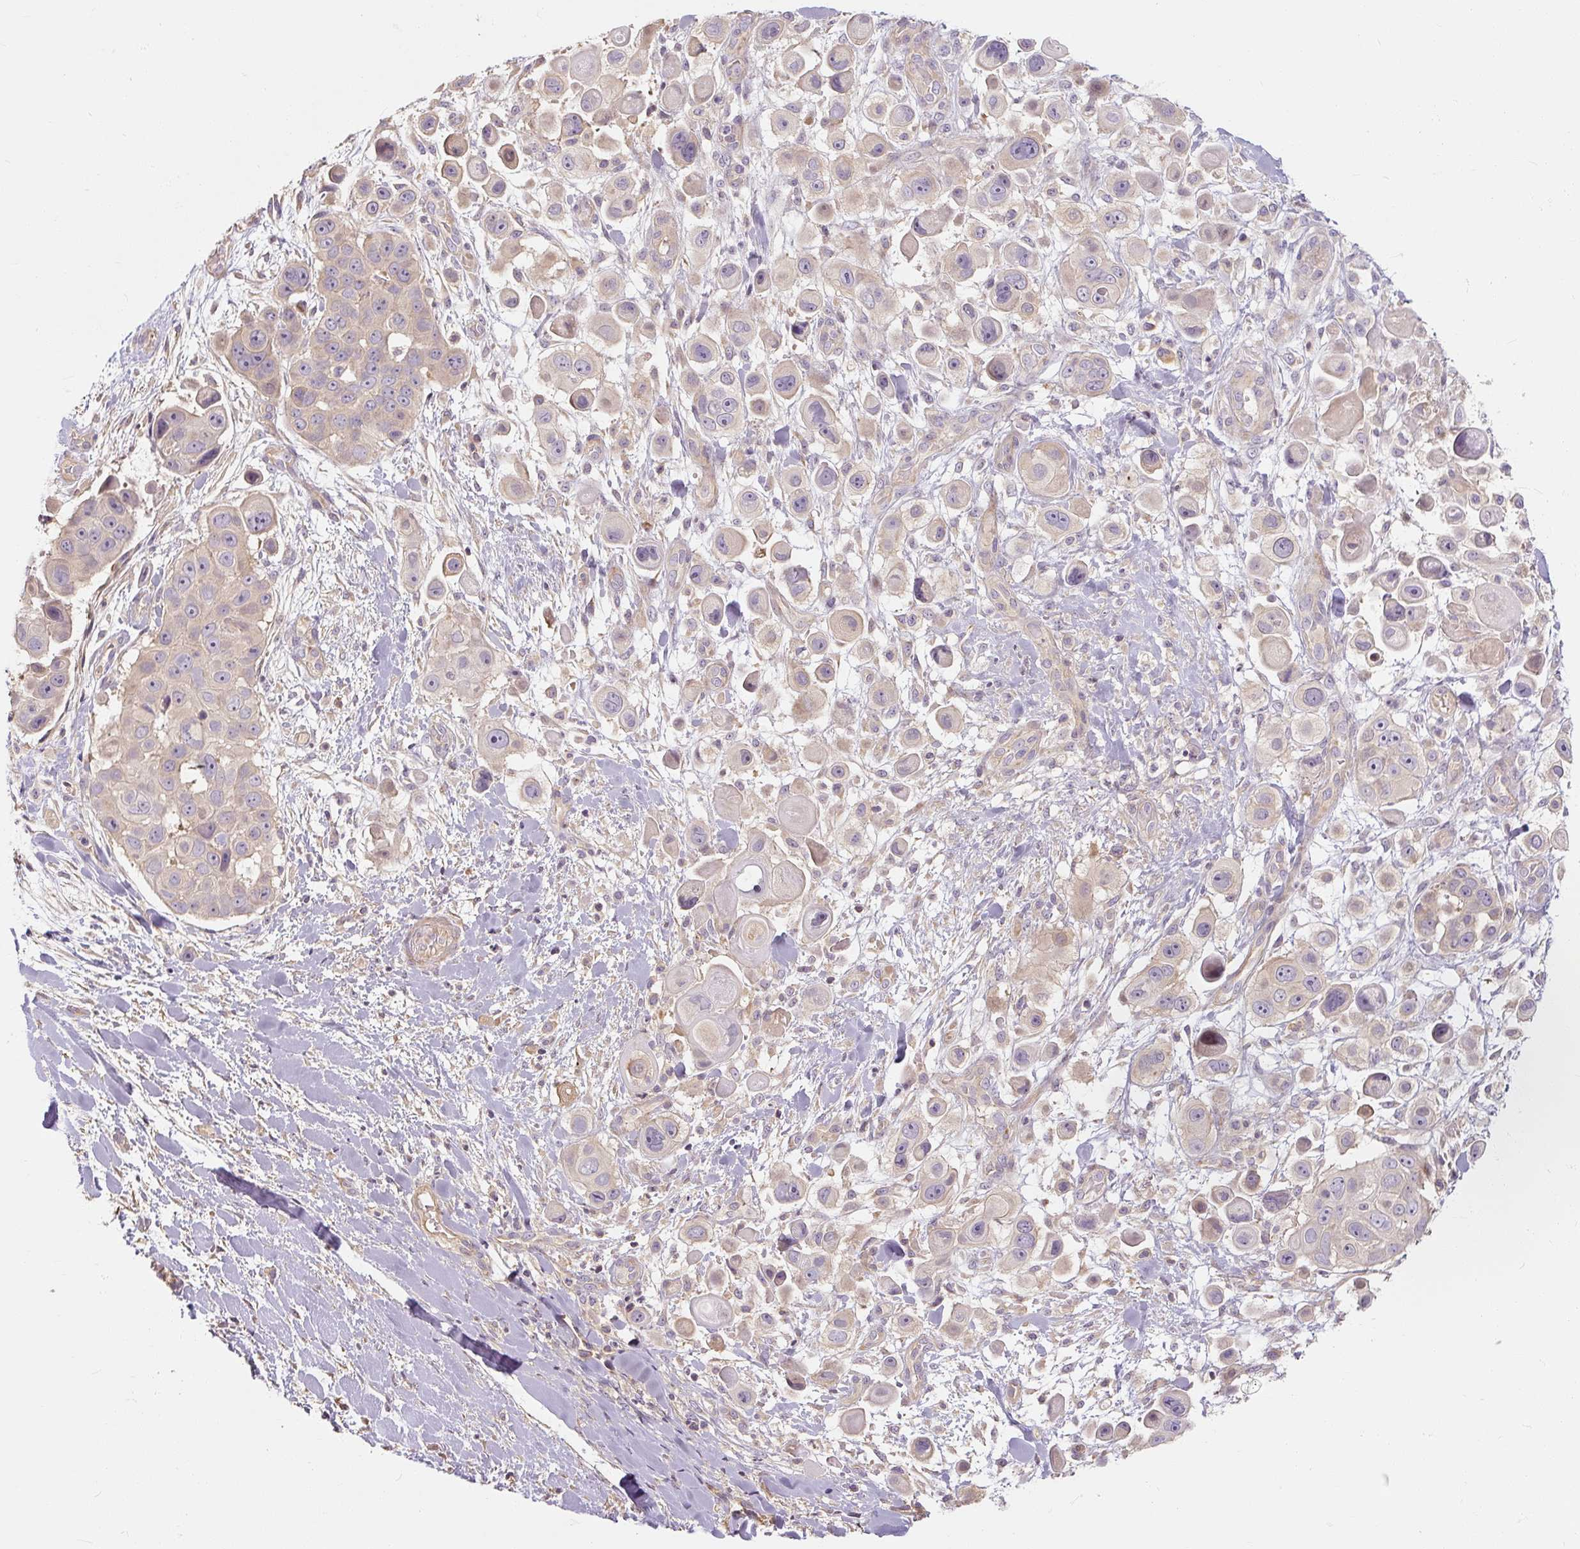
{"staining": {"intensity": "weak", "quantity": "<25%", "location": "cytoplasmic/membranous"}, "tissue": "skin cancer", "cell_type": "Tumor cells", "image_type": "cancer", "snomed": [{"axis": "morphology", "description": "Squamous cell carcinoma, NOS"}, {"axis": "topography", "description": "Skin"}], "caption": "Tumor cells are negative for brown protein staining in squamous cell carcinoma (skin).", "gene": "RB1CC1", "patient": {"sex": "male", "age": 67}}